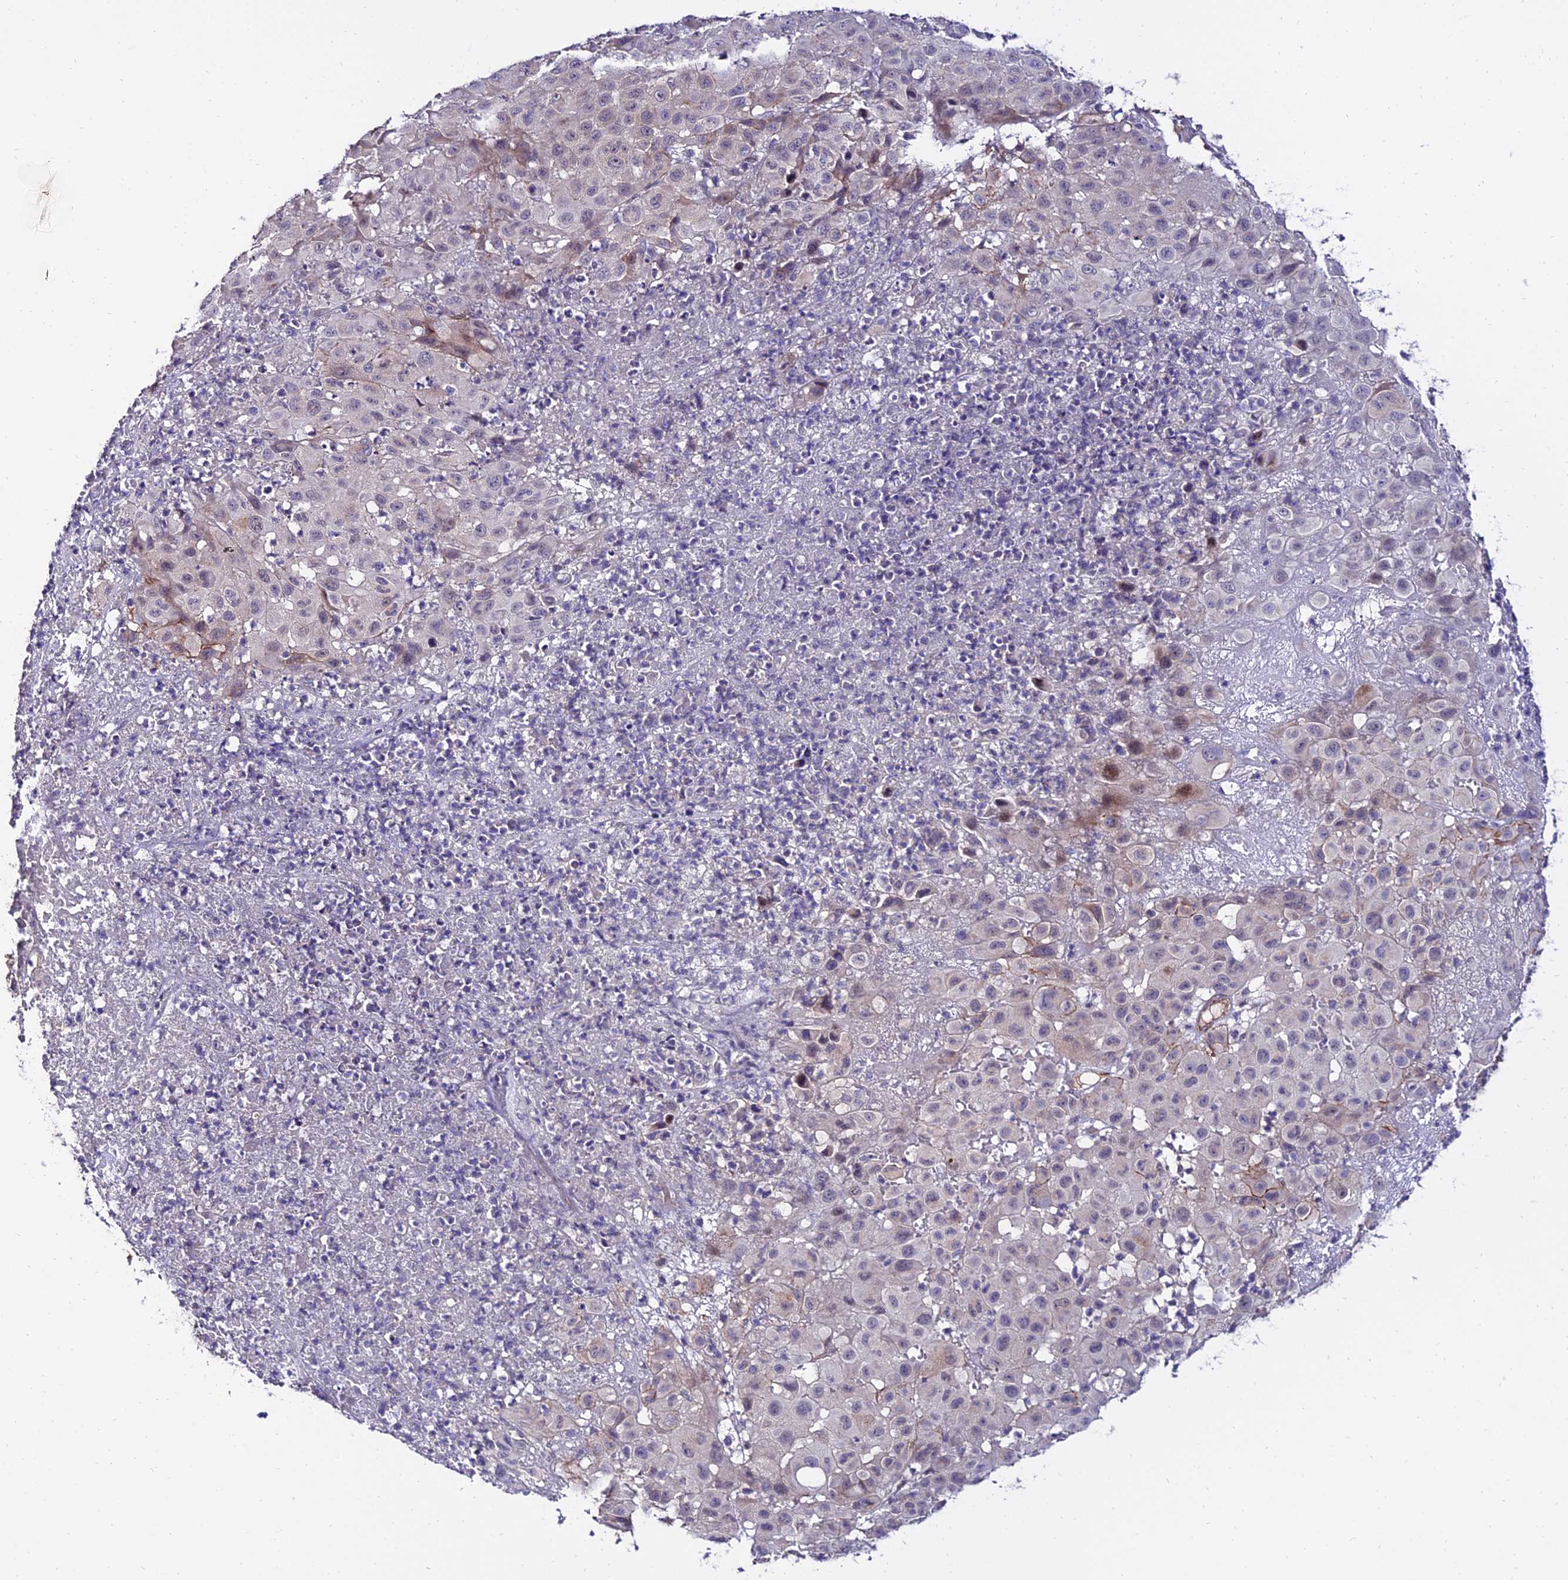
{"staining": {"intensity": "weak", "quantity": "<25%", "location": "cytoplasmic/membranous,nuclear"}, "tissue": "melanoma", "cell_type": "Tumor cells", "image_type": "cancer", "snomed": [{"axis": "morphology", "description": "Malignant melanoma, NOS"}, {"axis": "topography", "description": "Skin"}], "caption": "Tumor cells are negative for protein expression in human melanoma.", "gene": "ALDH3B2", "patient": {"sex": "male", "age": 73}}